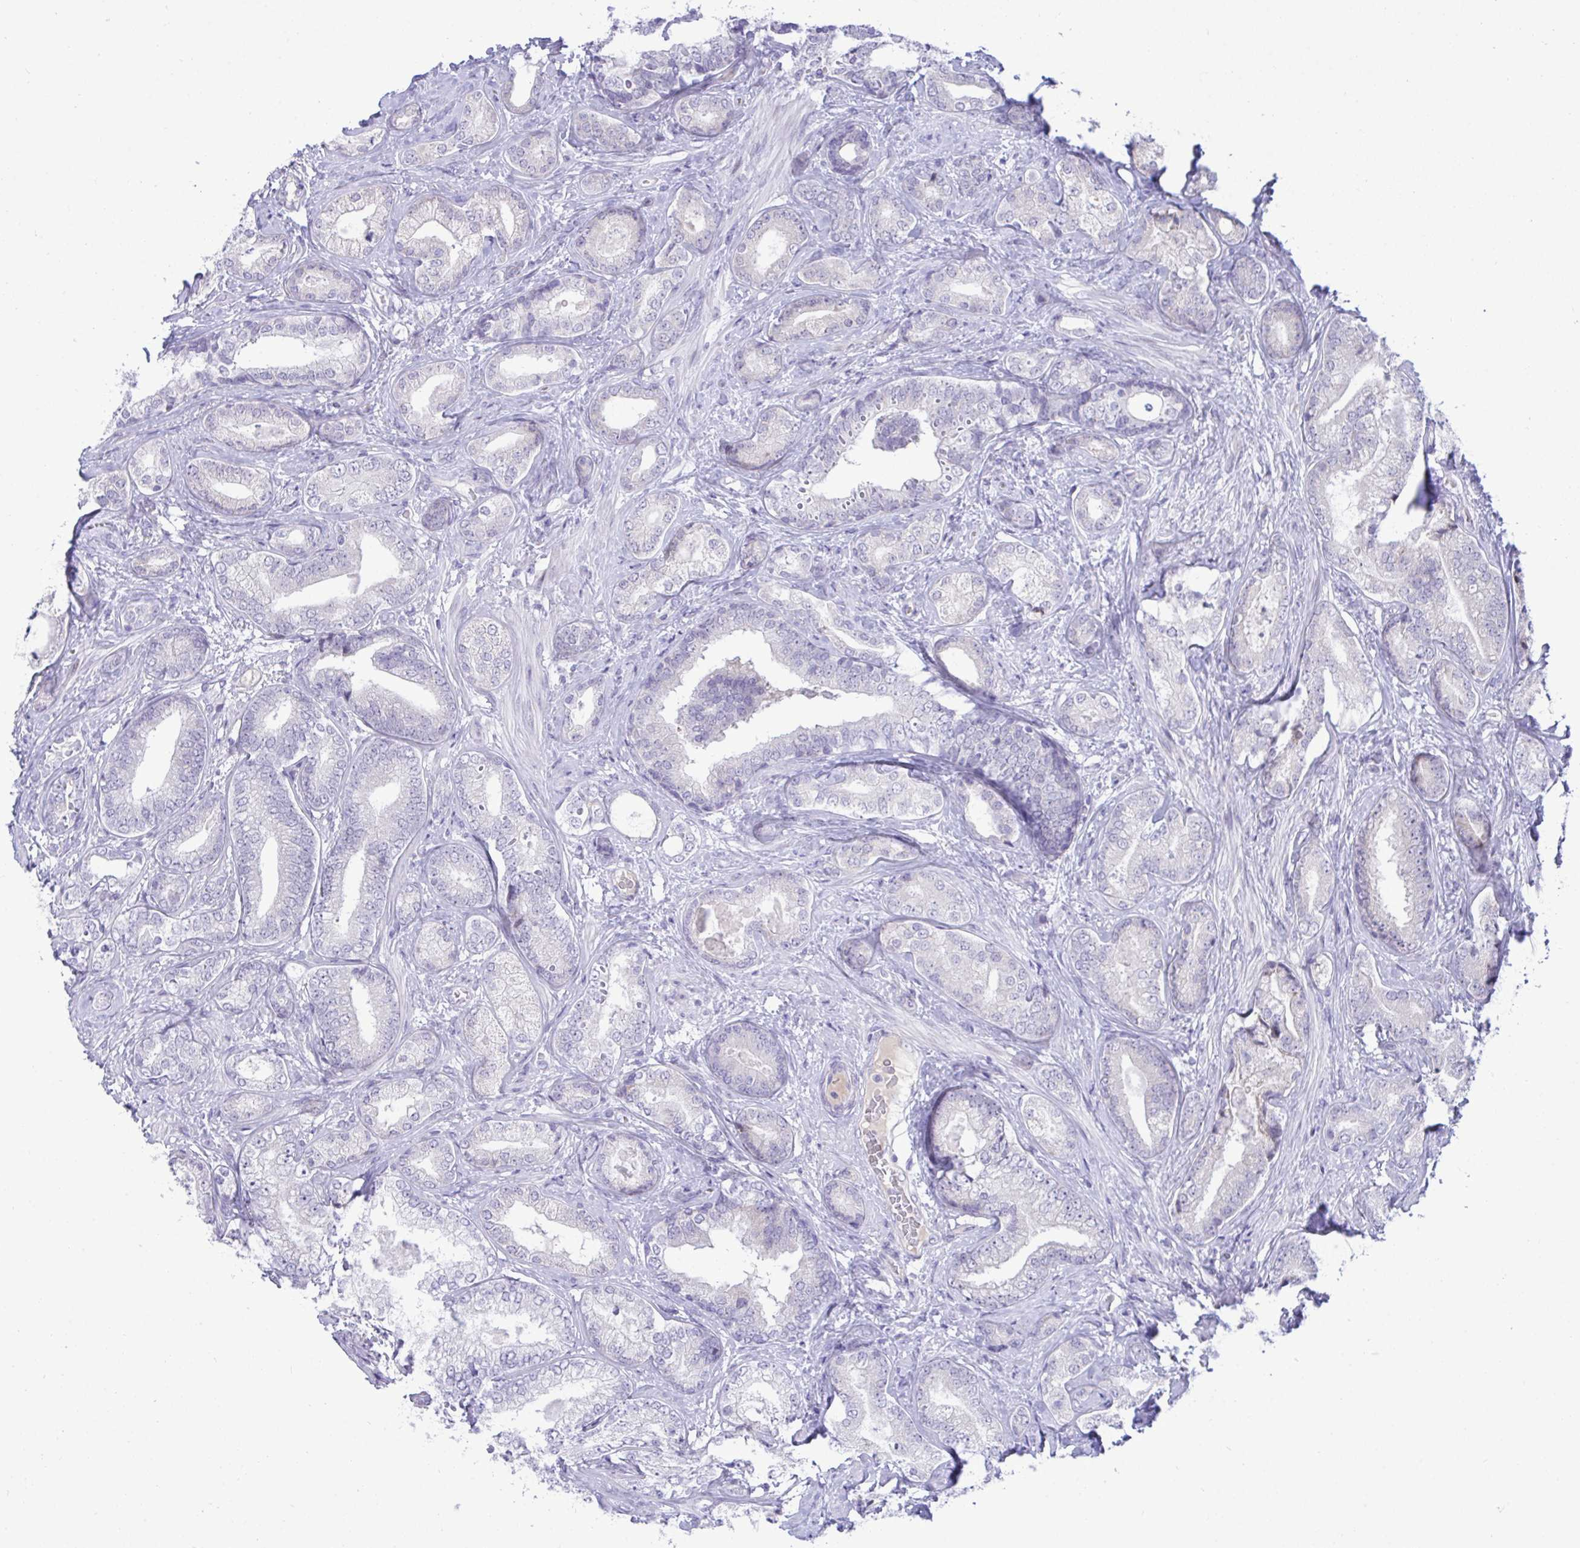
{"staining": {"intensity": "negative", "quantity": "none", "location": "none"}, "tissue": "prostate cancer", "cell_type": "Tumor cells", "image_type": "cancer", "snomed": [{"axis": "morphology", "description": "Adenocarcinoma, High grade"}, {"axis": "topography", "description": "Prostate"}], "caption": "An IHC image of high-grade adenocarcinoma (prostate) is shown. There is no staining in tumor cells of high-grade adenocarcinoma (prostate).", "gene": "EPOP", "patient": {"sex": "male", "age": 62}}